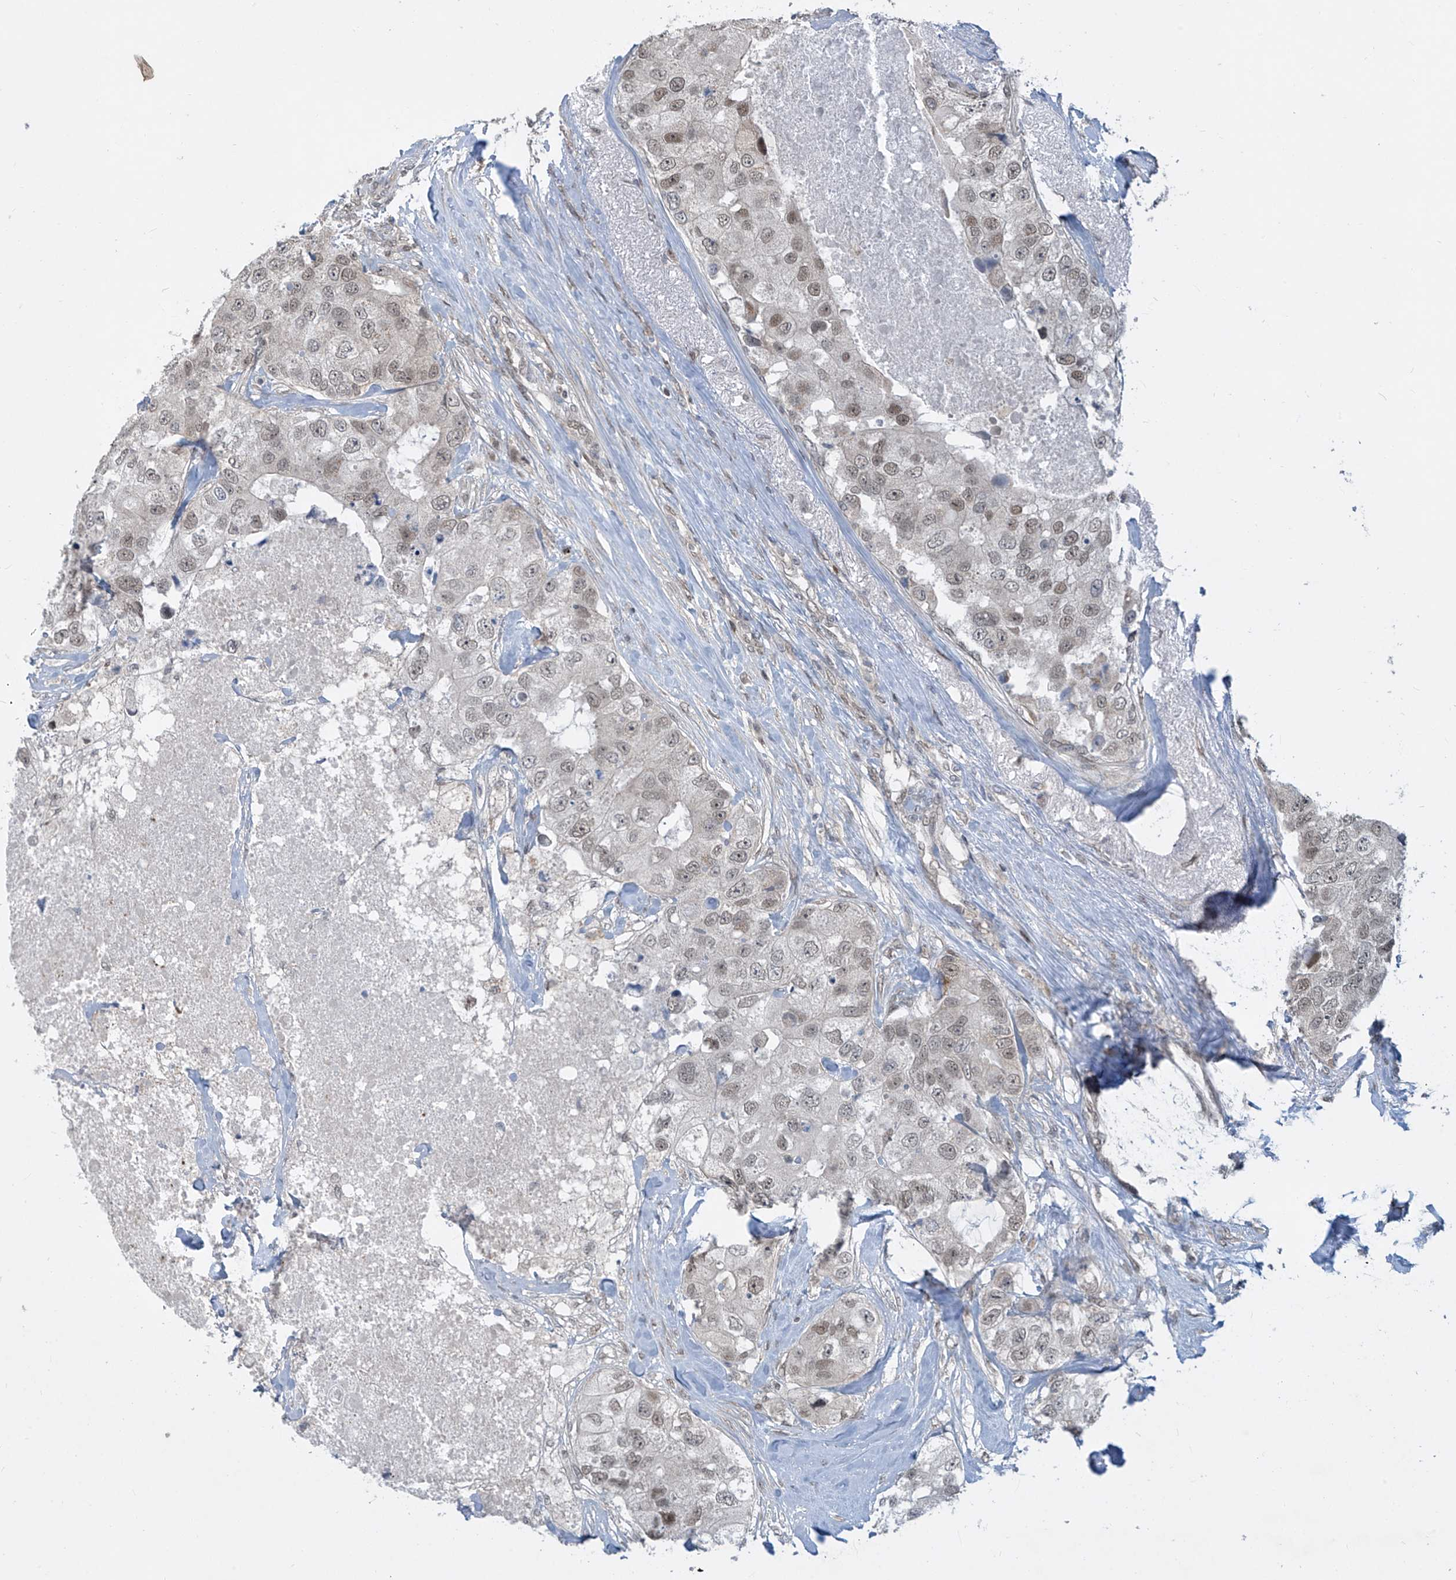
{"staining": {"intensity": "weak", "quantity": ">75%", "location": "nuclear"}, "tissue": "breast cancer", "cell_type": "Tumor cells", "image_type": "cancer", "snomed": [{"axis": "morphology", "description": "Duct carcinoma"}, {"axis": "topography", "description": "Breast"}], "caption": "This micrograph reveals immunohistochemistry (IHC) staining of human intraductal carcinoma (breast), with low weak nuclear expression in approximately >75% of tumor cells.", "gene": "LAGE3", "patient": {"sex": "female", "age": 62}}